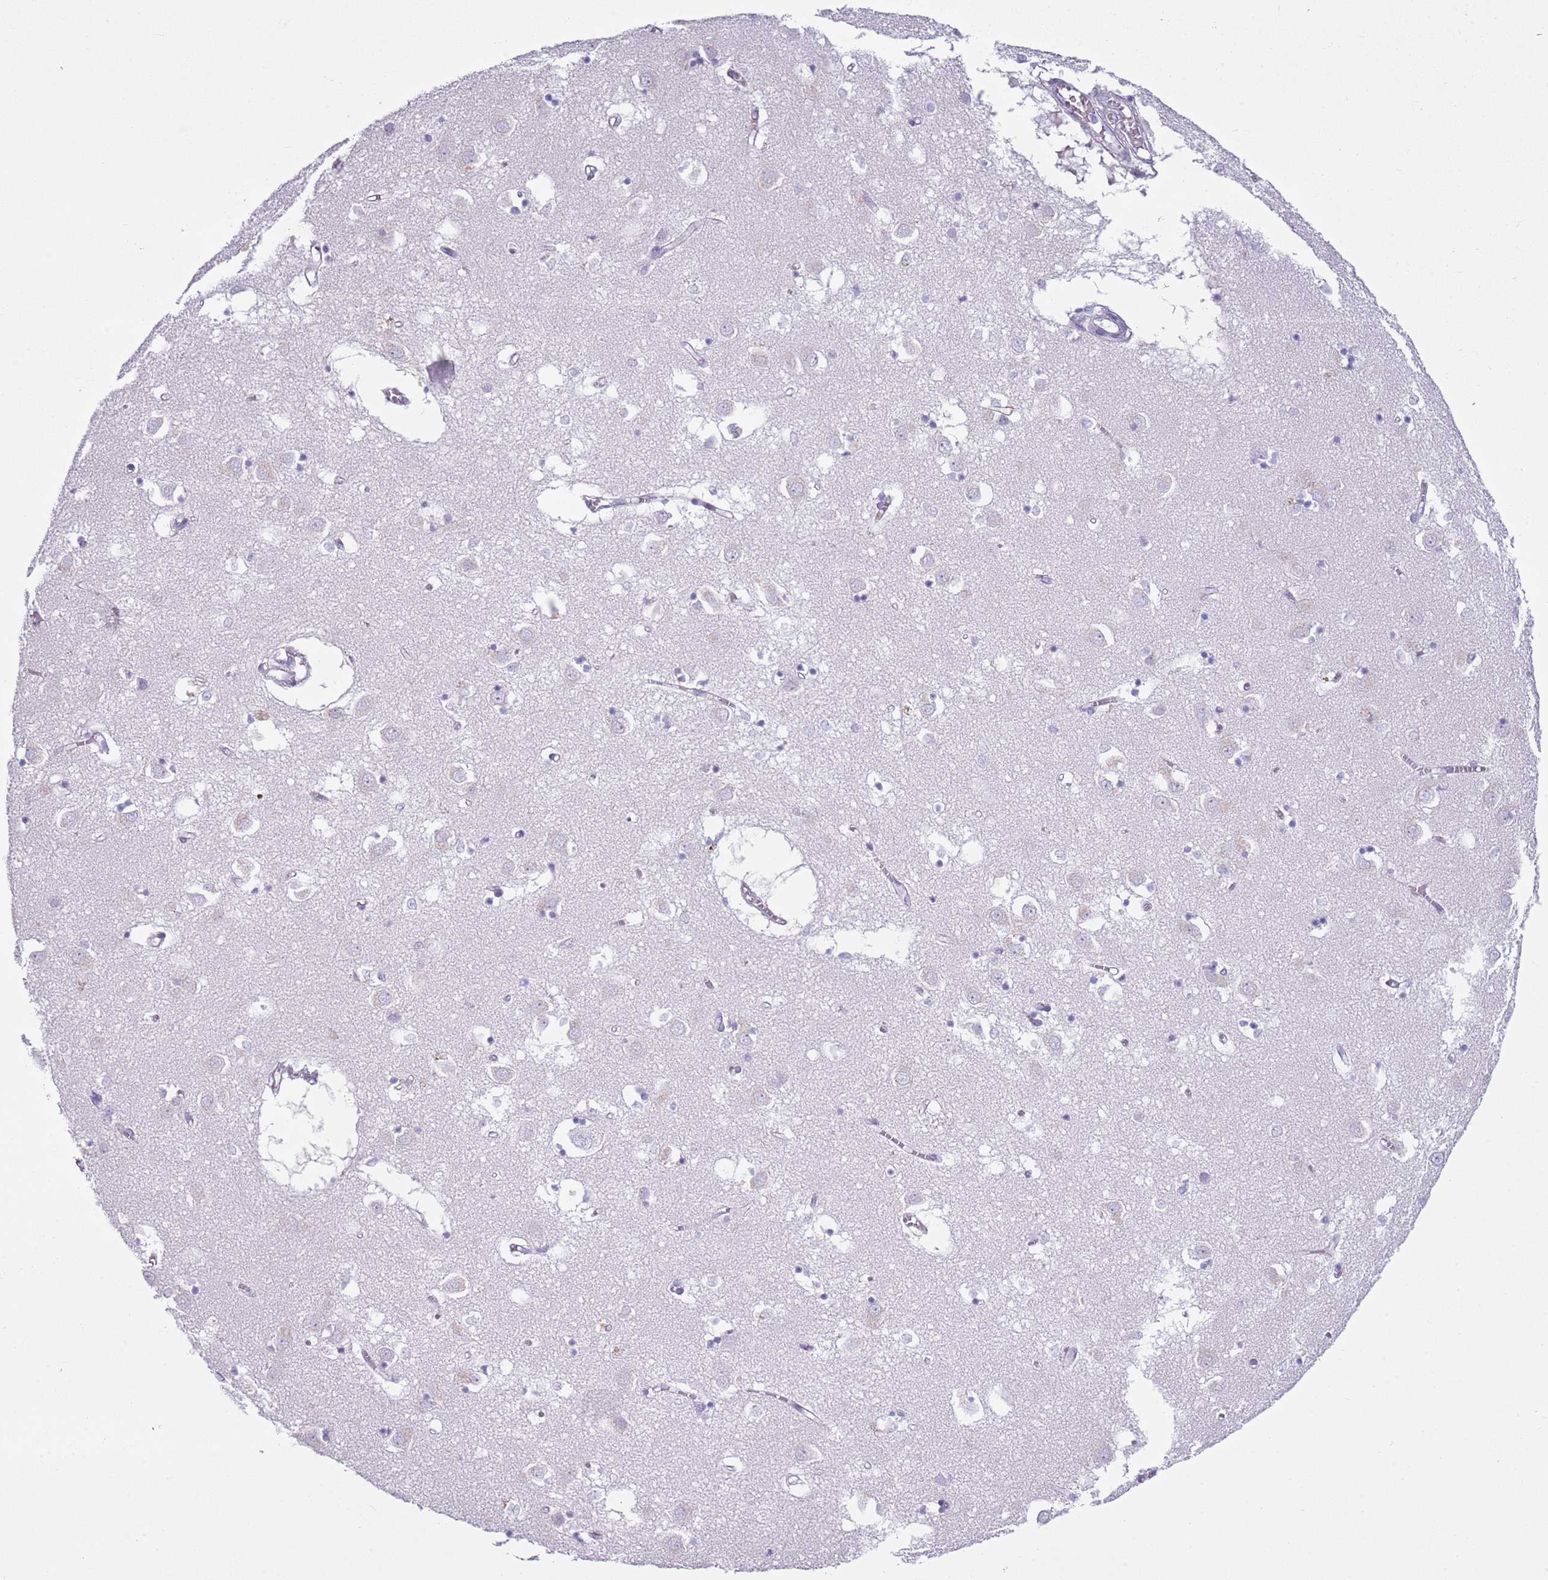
{"staining": {"intensity": "negative", "quantity": "none", "location": "none"}, "tissue": "caudate", "cell_type": "Glial cells", "image_type": "normal", "snomed": [{"axis": "morphology", "description": "Normal tissue, NOS"}, {"axis": "topography", "description": "Lateral ventricle wall"}], "caption": "This is a micrograph of immunohistochemistry (IHC) staining of normal caudate, which shows no positivity in glial cells. (Brightfield microscopy of DAB (3,3'-diaminobenzidine) immunohistochemistry at high magnification).", "gene": "CD177", "patient": {"sex": "male", "age": 70}}